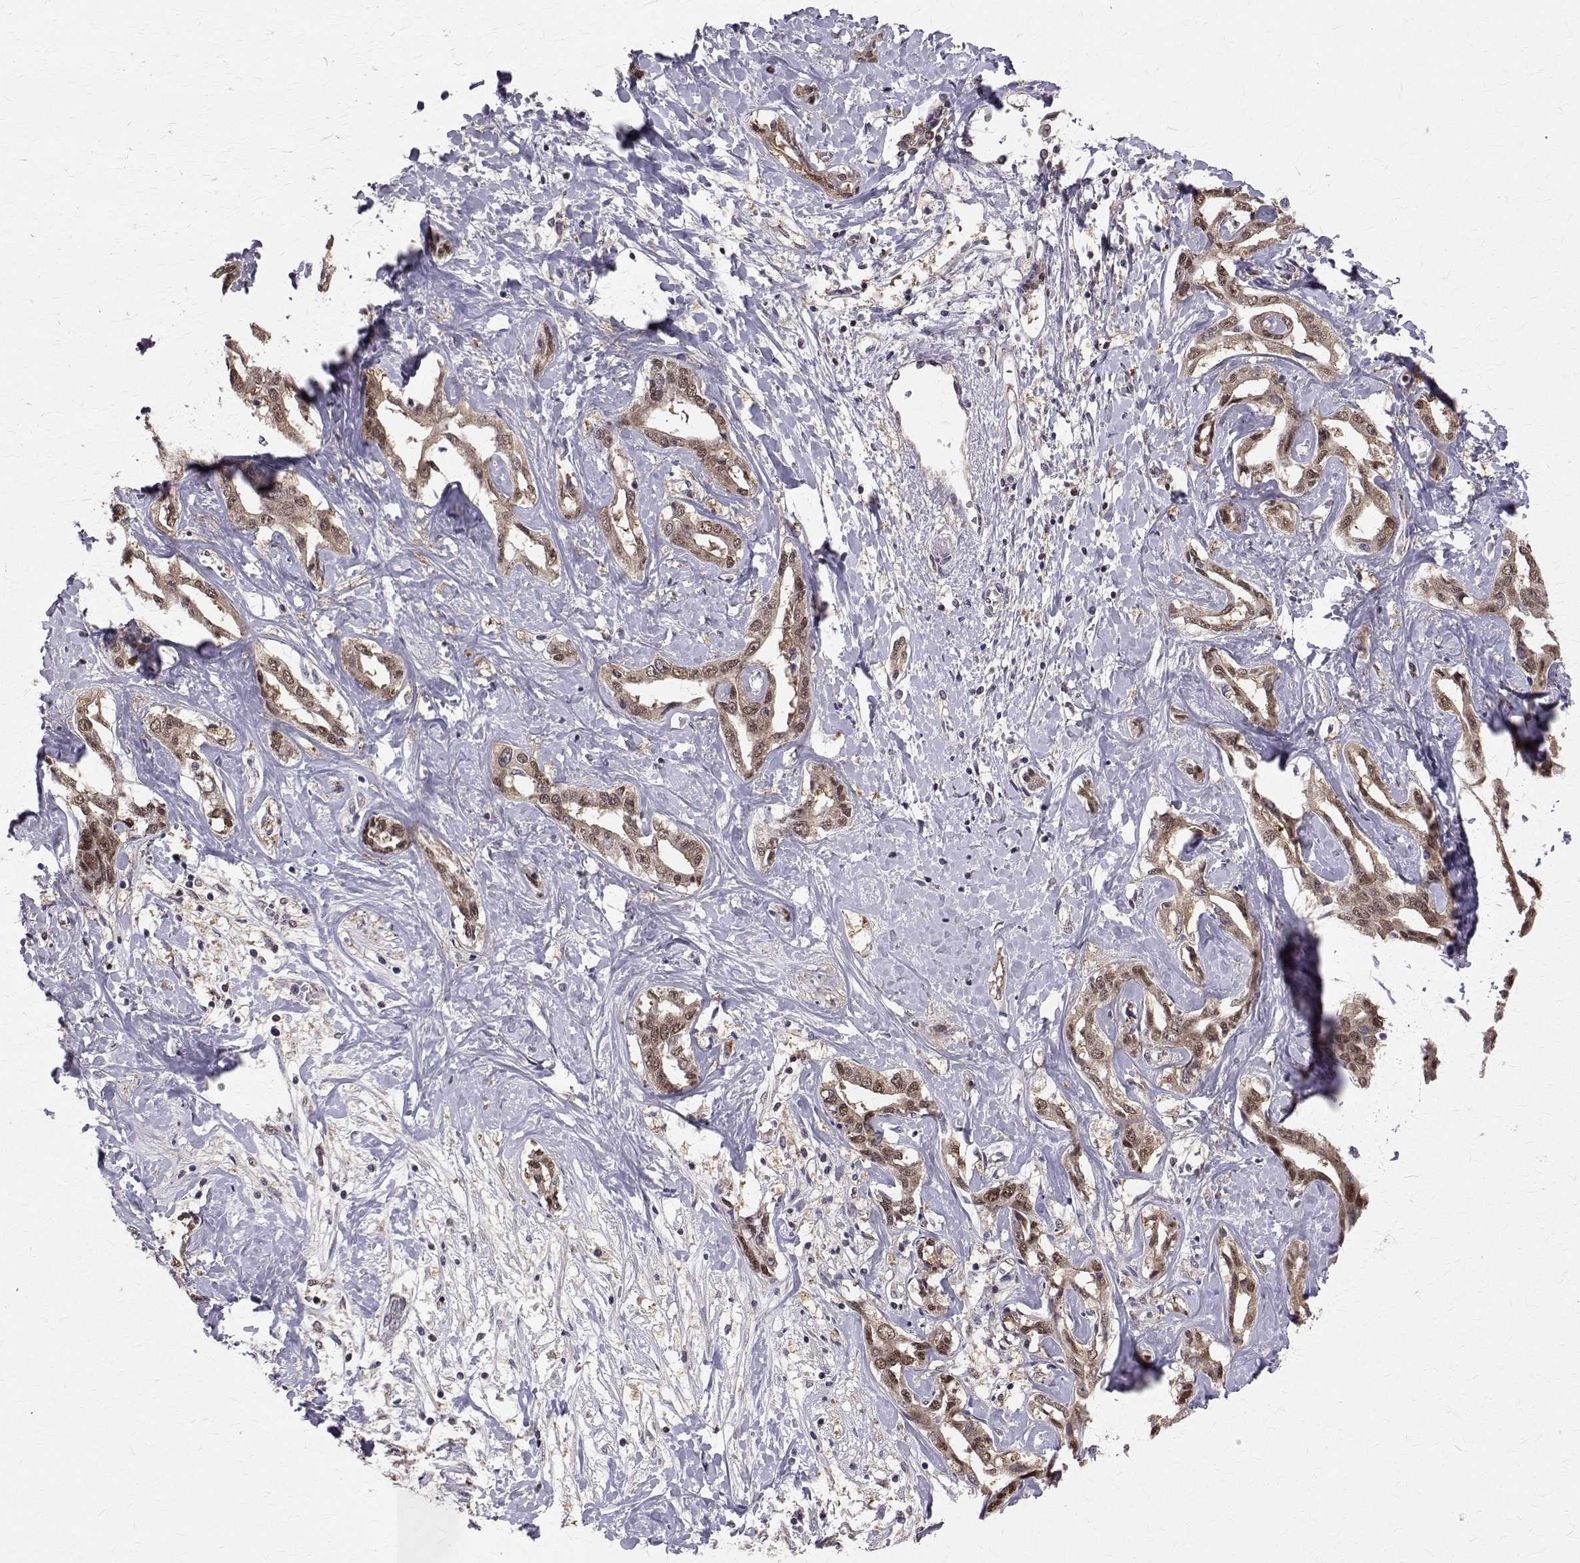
{"staining": {"intensity": "moderate", "quantity": ">75%", "location": "cytoplasmic/membranous,nuclear"}, "tissue": "liver cancer", "cell_type": "Tumor cells", "image_type": "cancer", "snomed": [{"axis": "morphology", "description": "Cholangiocarcinoma"}, {"axis": "topography", "description": "Liver"}], "caption": "IHC image of human liver cancer stained for a protein (brown), which displays medium levels of moderate cytoplasmic/membranous and nuclear expression in approximately >75% of tumor cells.", "gene": "NIF3L1", "patient": {"sex": "male", "age": 59}}